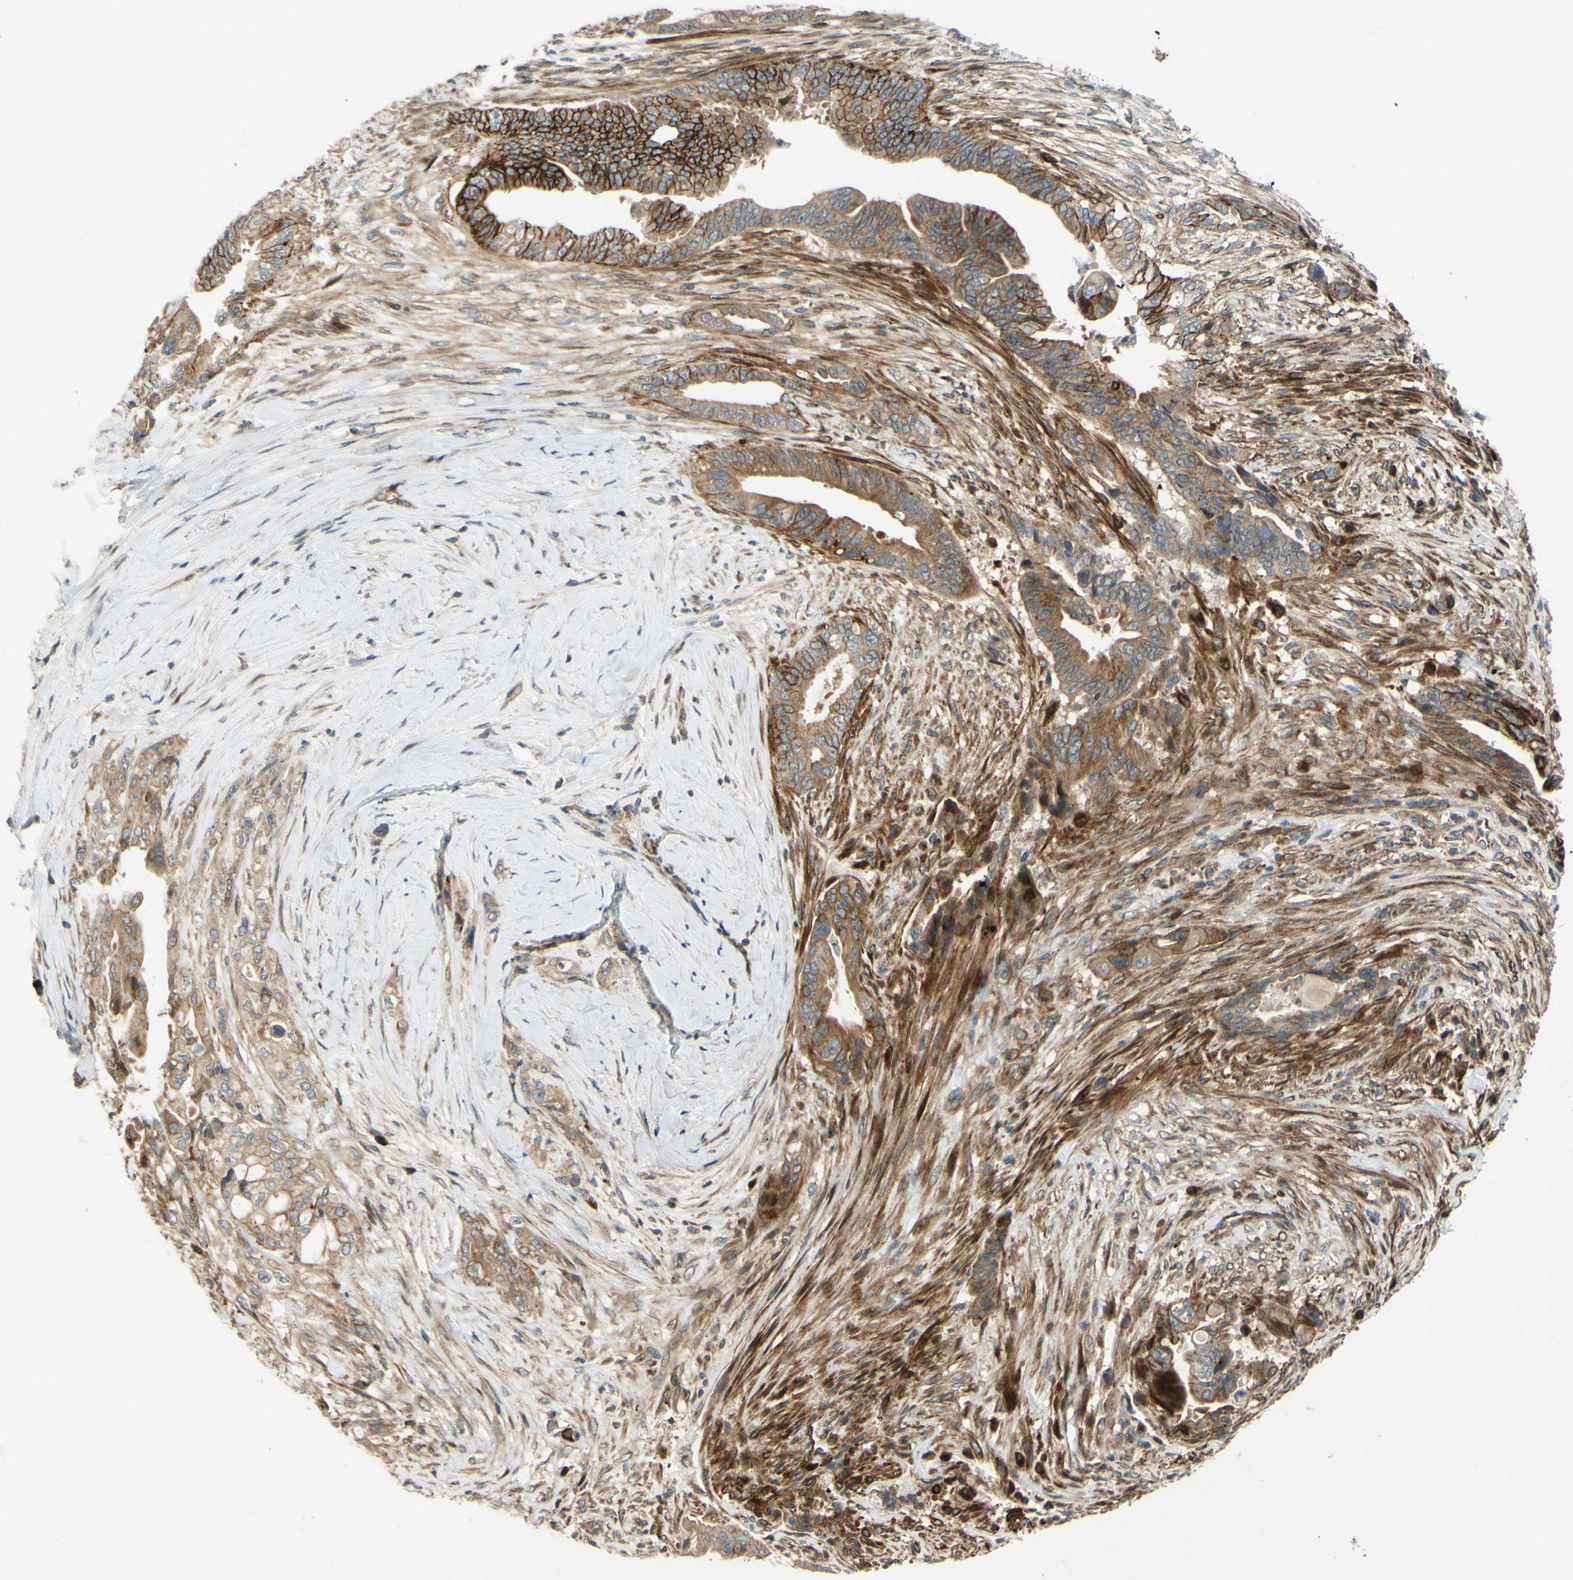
{"staining": {"intensity": "moderate", "quantity": ">75%", "location": "cytoplasmic/membranous"}, "tissue": "pancreatic cancer", "cell_type": "Tumor cells", "image_type": "cancer", "snomed": [{"axis": "morphology", "description": "Adenocarcinoma, NOS"}, {"axis": "topography", "description": "Pancreas"}], "caption": "Moderate cytoplasmic/membranous expression for a protein is appreciated in approximately >75% of tumor cells of pancreatic adenocarcinoma using immunohistochemistry (IHC).", "gene": "SPTLC1", "patient": {"sex": "male", "age": 70}}